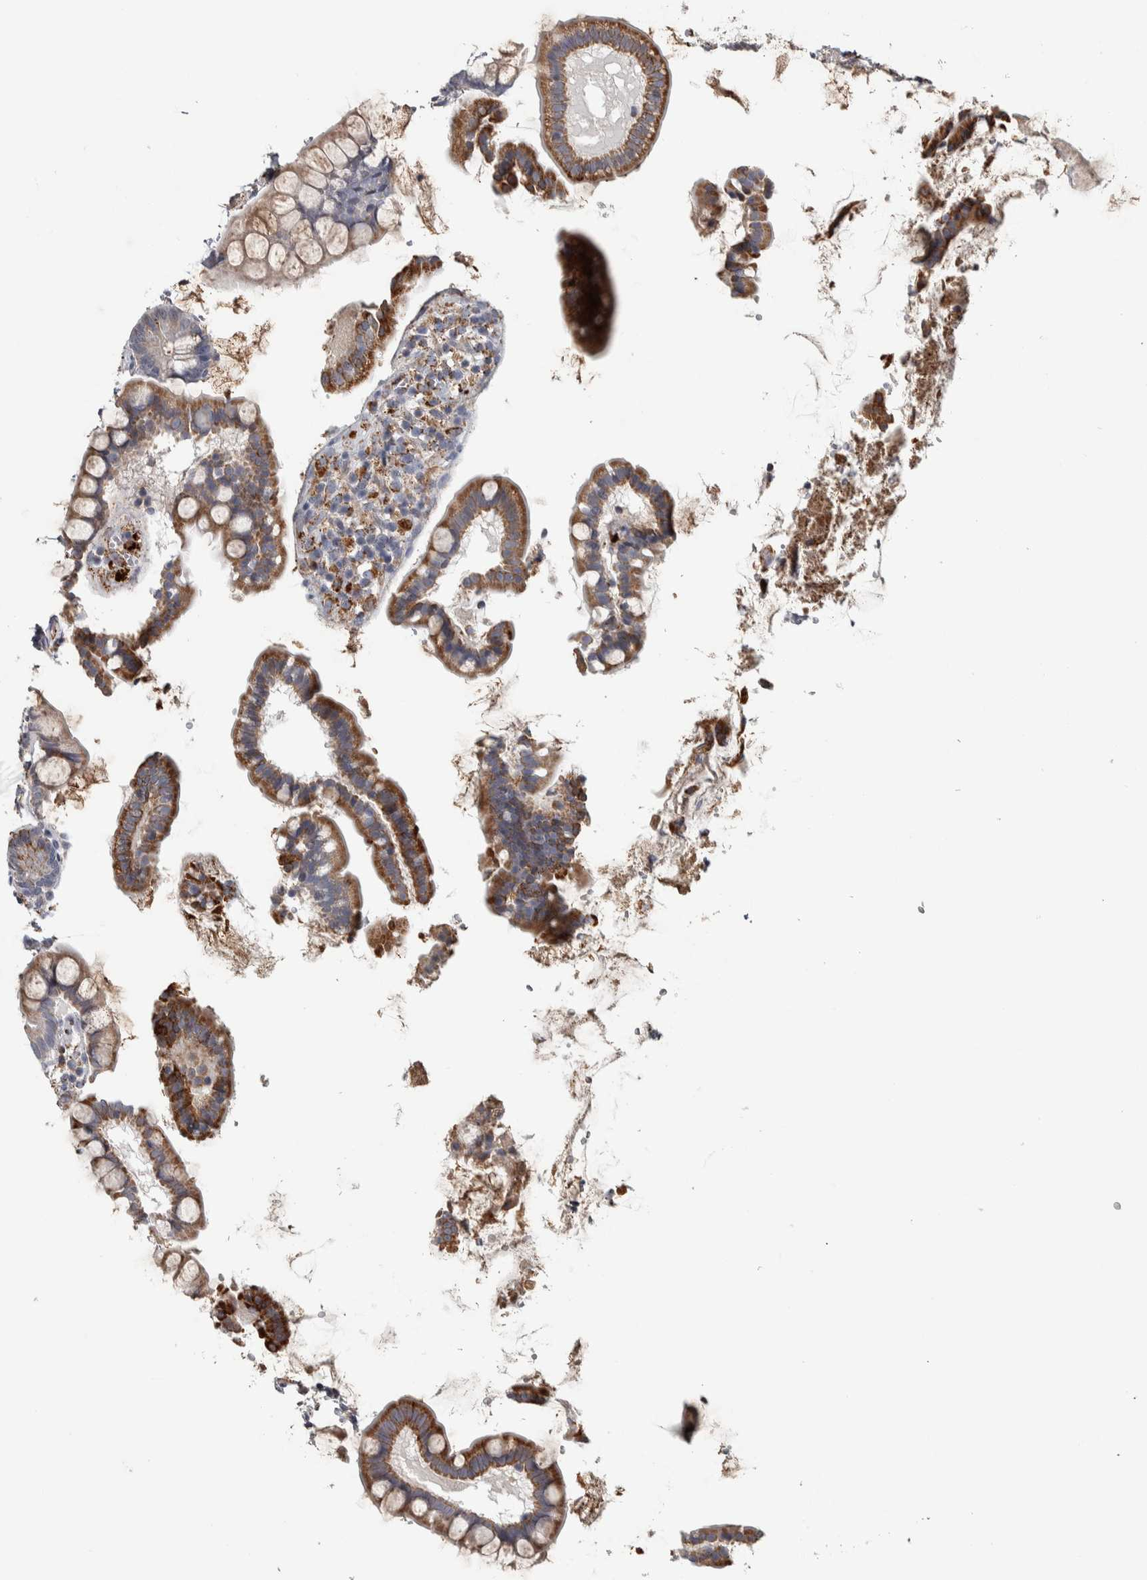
{"staining": {"intensity": "moderate", "quantity": "<25%", "location": "cytoplasmic/membranous"}, "tissue": "small intestine", "cell_type": "Glandular cells", "image_type": "normal", "snomed": [{"axis": "morphology", "description": "Normal tissue, NOS"}, {"axis": "topography", "description": "Small intestine"}], "caption": "IHC staining of benign small intestine, which exhibits low levels of moderate cytoplasmic/membranous staining in about <25% of glandular cells indicating moderate cytoplasmic/membranous protein positivity. The staining was performed using DAB (brown) for protein detection and nuclei were counterstained in hematoxylin (blue).", "gene": "FAM78A", "patient": {"sex": "female", "age": 84}}